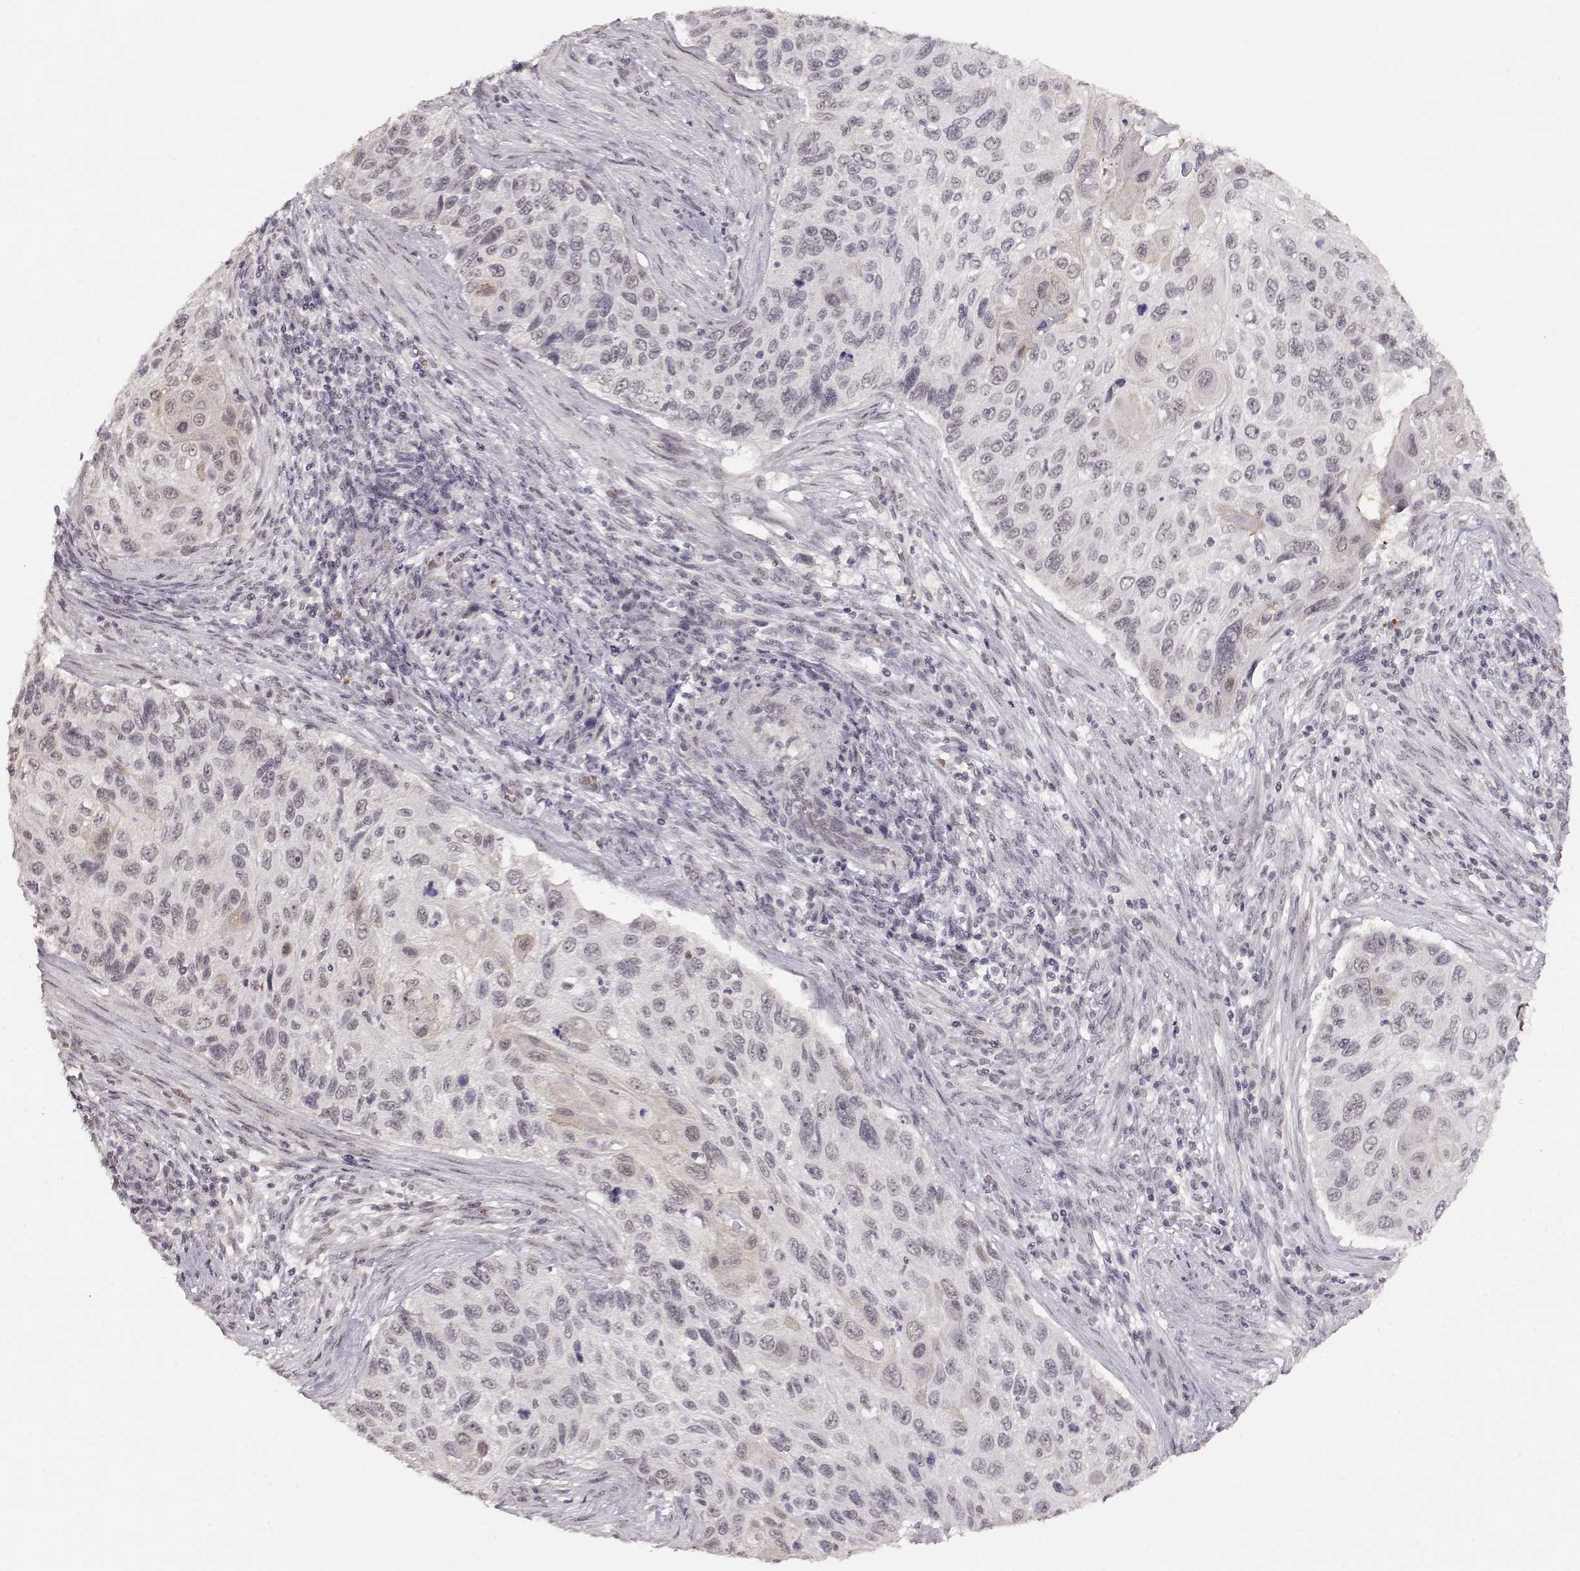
{"staining": {"intensity": "negative", "quantity": "none", "location": "none"}, "tissue": "cervical cancer", "cell_type": "Tumor cells", "image_type": "cancer", "snomed": [{"axis": "morphology", "description": "Squamous cell carcinoma, NOS"}, {"axis": "topography", "description": "Cervix"}], "caption": "Tumor cells show no significant protein staining in squamous cell carcinoma (cervical).", "gene": "PCP4", "patient": {"sex": "female", "age": 70}}